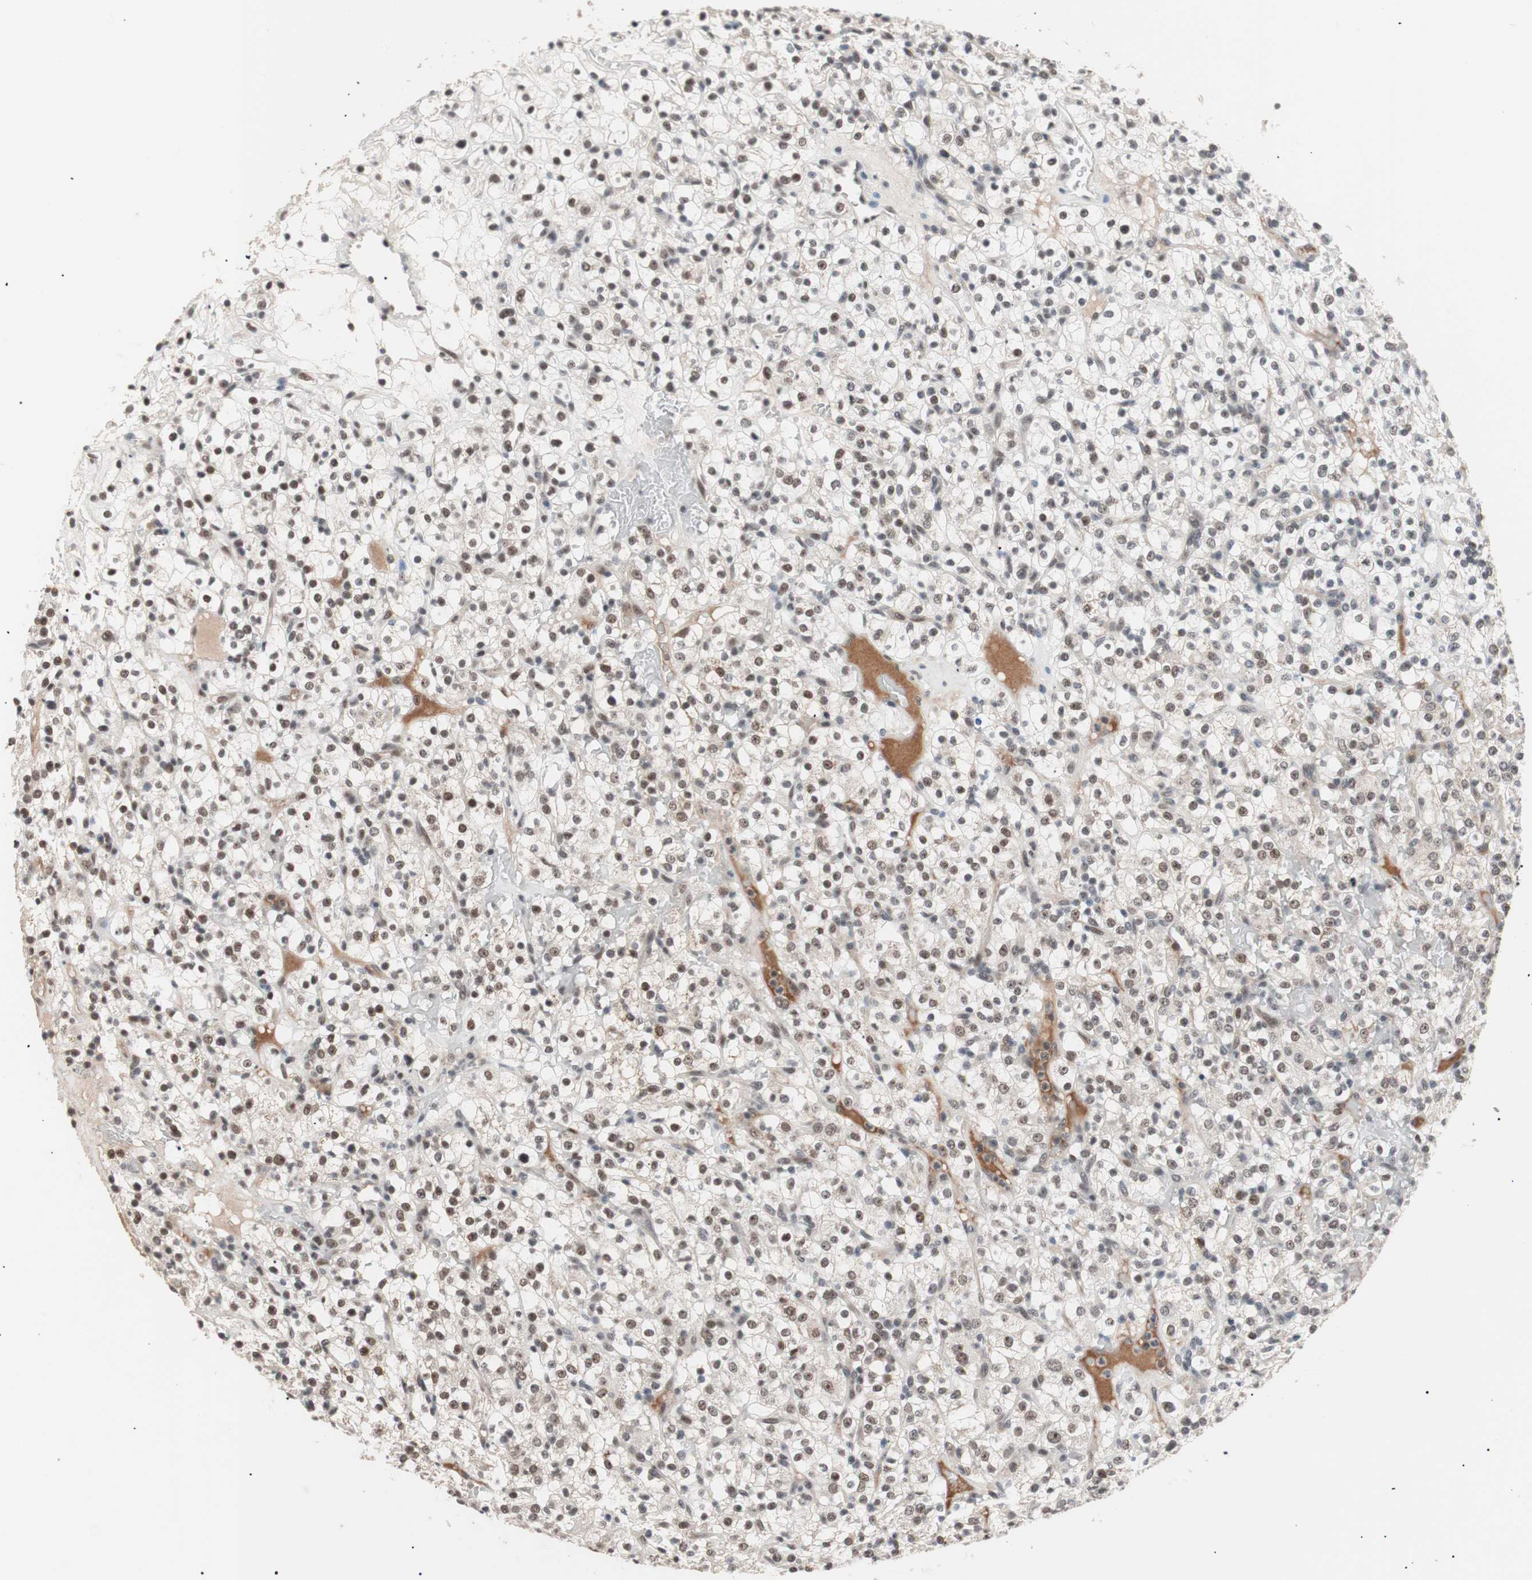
{"staining": {"intensity": "moderate", "quantity": ">75%", "location": "nuclear"}, "tissue": "renal cancer", "cell_type": "Tumor cells", "image_type": "cancer", "snomed": [{"axis": "morphology", "description": "Normal tissue, NOS"}, {"axis": "morphology", "description": "Adenocarcinoma, NOS"}, {"axis": "topography", "description": "Kidney"}], "caption": "Human renal cancer stained for a protein (brown) displays moderate nuclear positive positivity in approximately >75% of tumor cells.", "gene": "LIG3", "patient": {"sex": "female", "age": 72}}